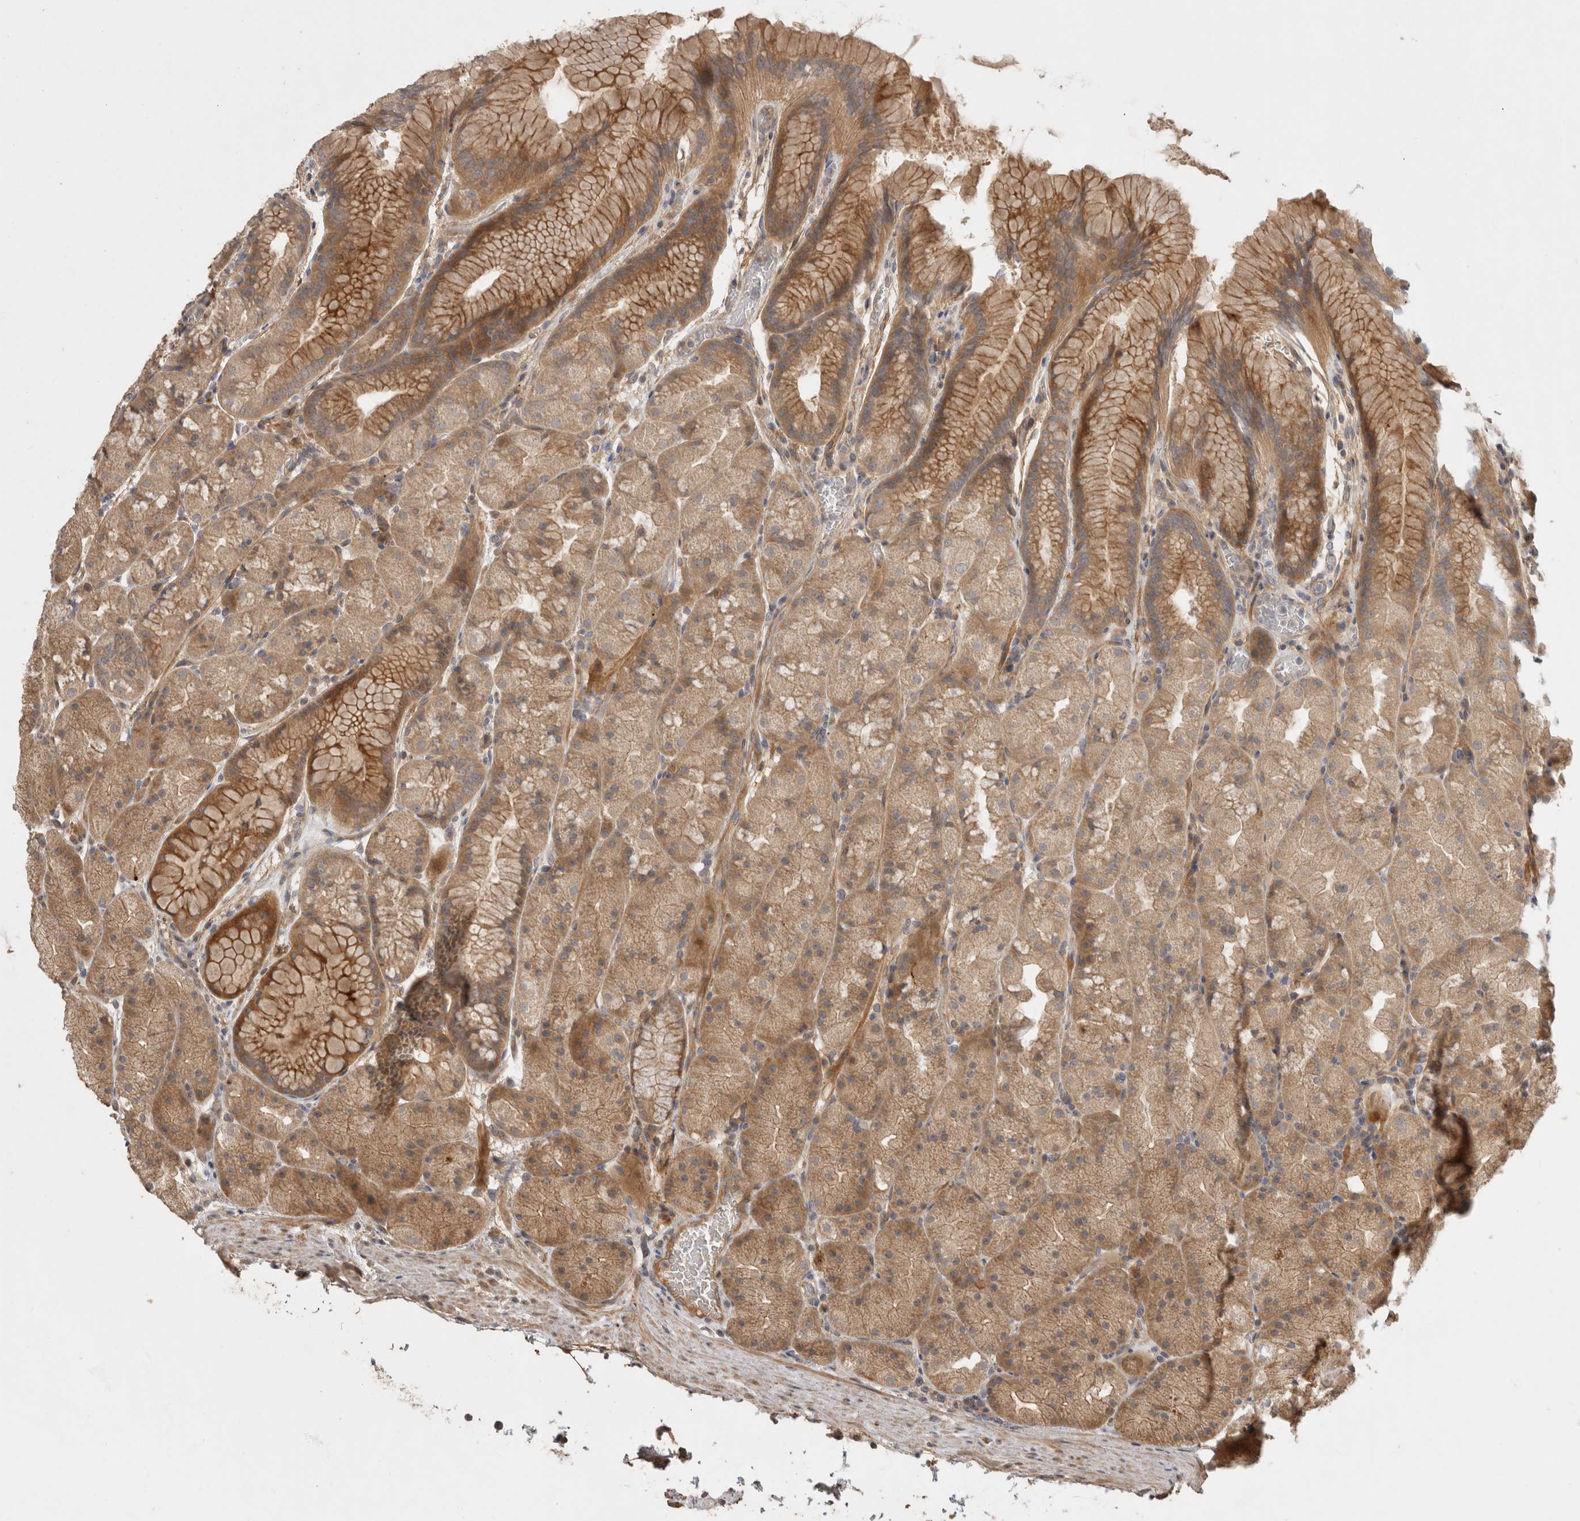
{"staining": {"intensity": "moderate", "quantity": ">75%", "location": "cytoplasmic/membranous"}, "tissue": "stomach", "cell_type": "Glandular cells", "image_type": "normal", "snomed": [{"axis": "morphology", "description": "Normal tissue, NOS"}, {"axis": "topography", "description": "Stomach, upper"}, {"axis": "topography", "description": "Stomach"}], "caption": "This is a micrograph of immunohistochemistry (IHC) staining of benign stomach, which shows moderate staining in the cytoplasmic/membranous of glandular cells.", "gene": "PPP1R42", "patient": {"sex": "male", "age": 48}}